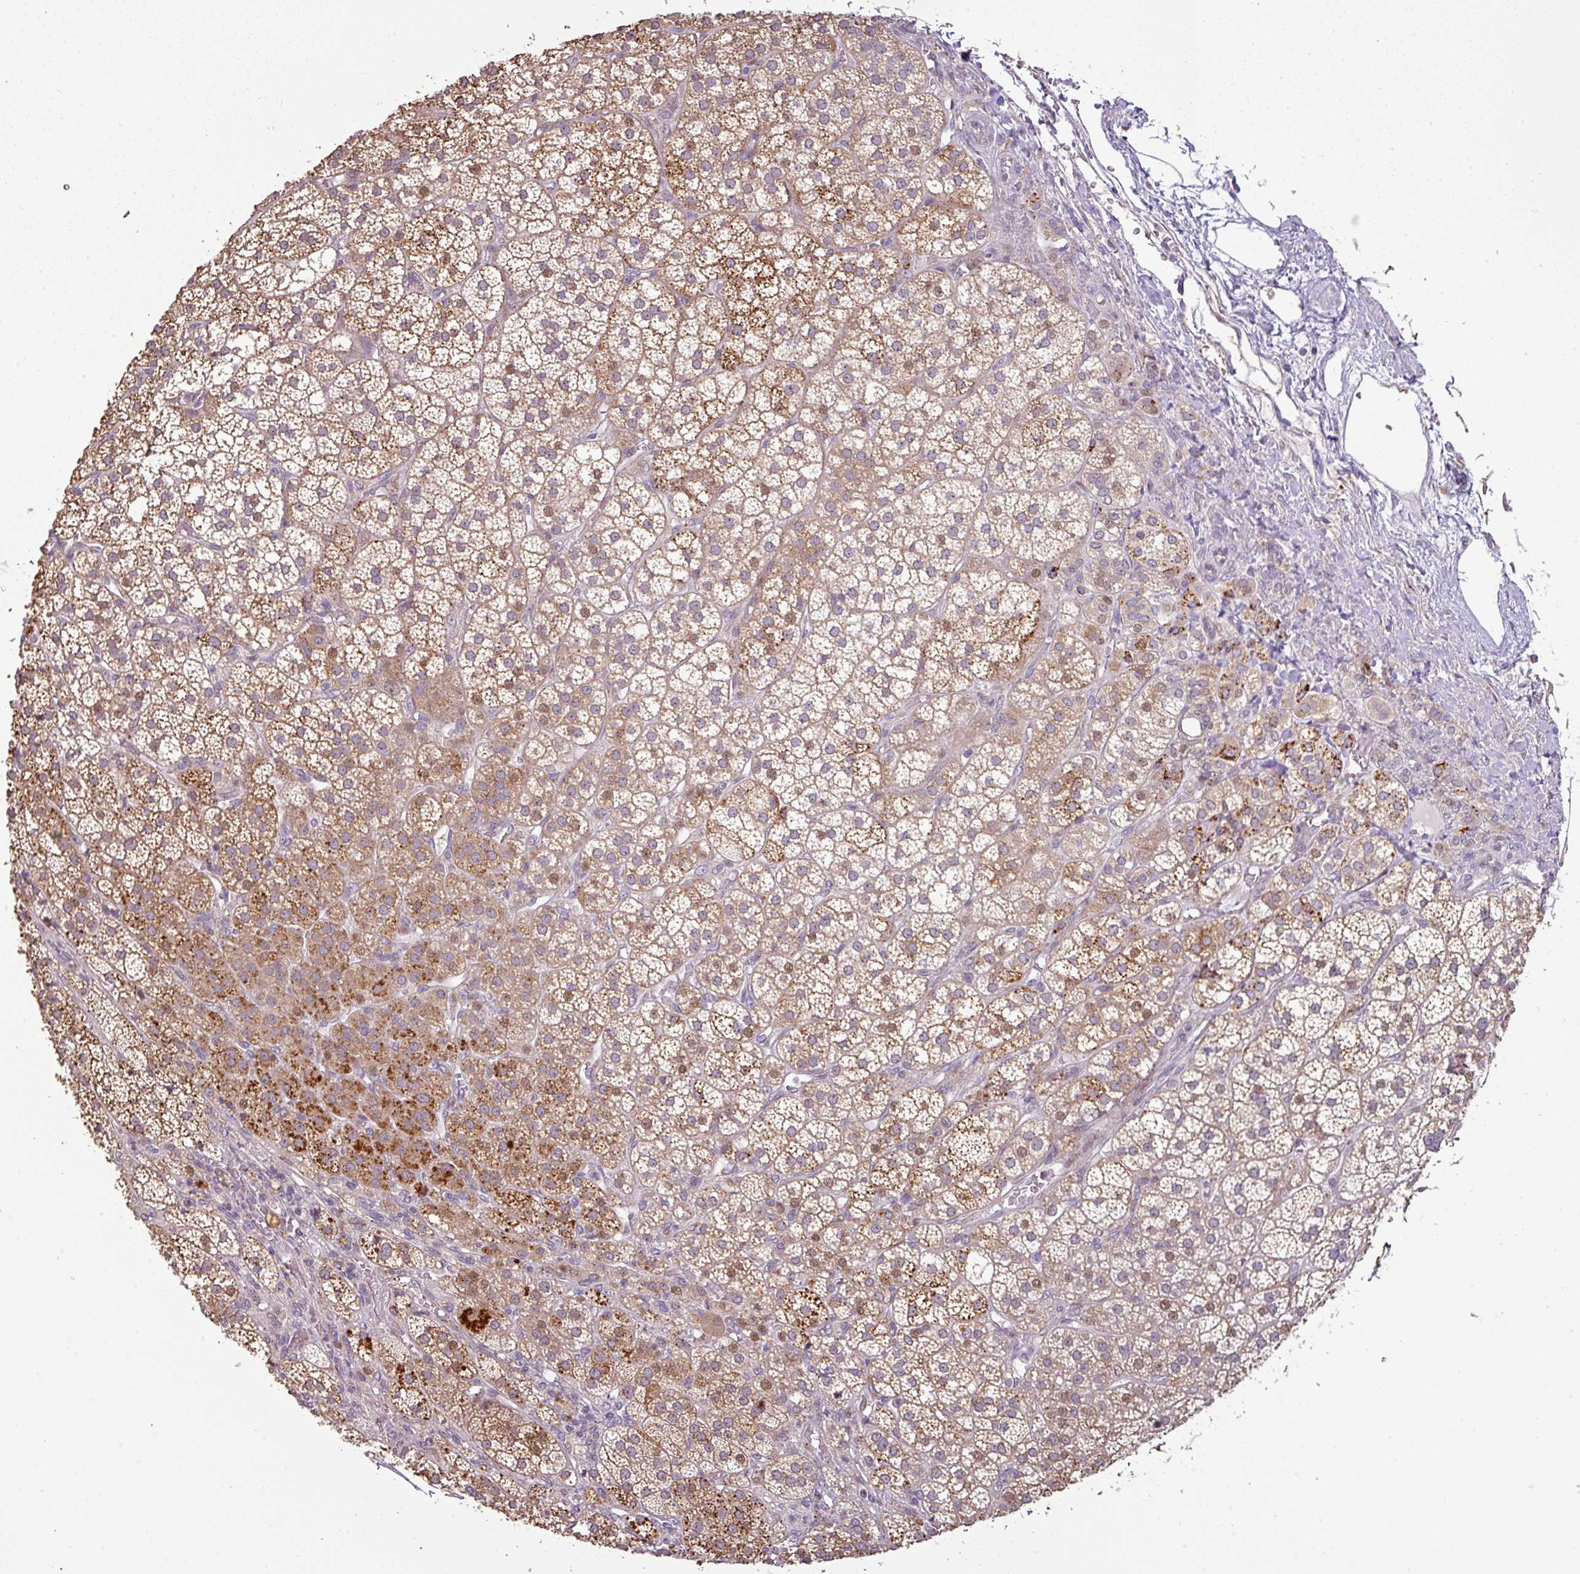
{"staining": {"intensity": "moderate", "quantity": ">75%", "location": "cytoplasmic/membranous,nuclear"}, "tissue": "adrenal gland", "cell_type": "Glandular cells", "image_type": "normal", "snomed": [{"axis": "morphology", "description": "Normal tissue, NOS"}, {"axis": "topography", "description": "Adrenal gland"}], "caption": "A brown stain labels moderate cytoplasmic/membranous,nuclear staining of a protein in glandular cells of unremarkable adrenal gland.", "gene": "CXCR5", "patient": {"sex": "female", "age": 60}}